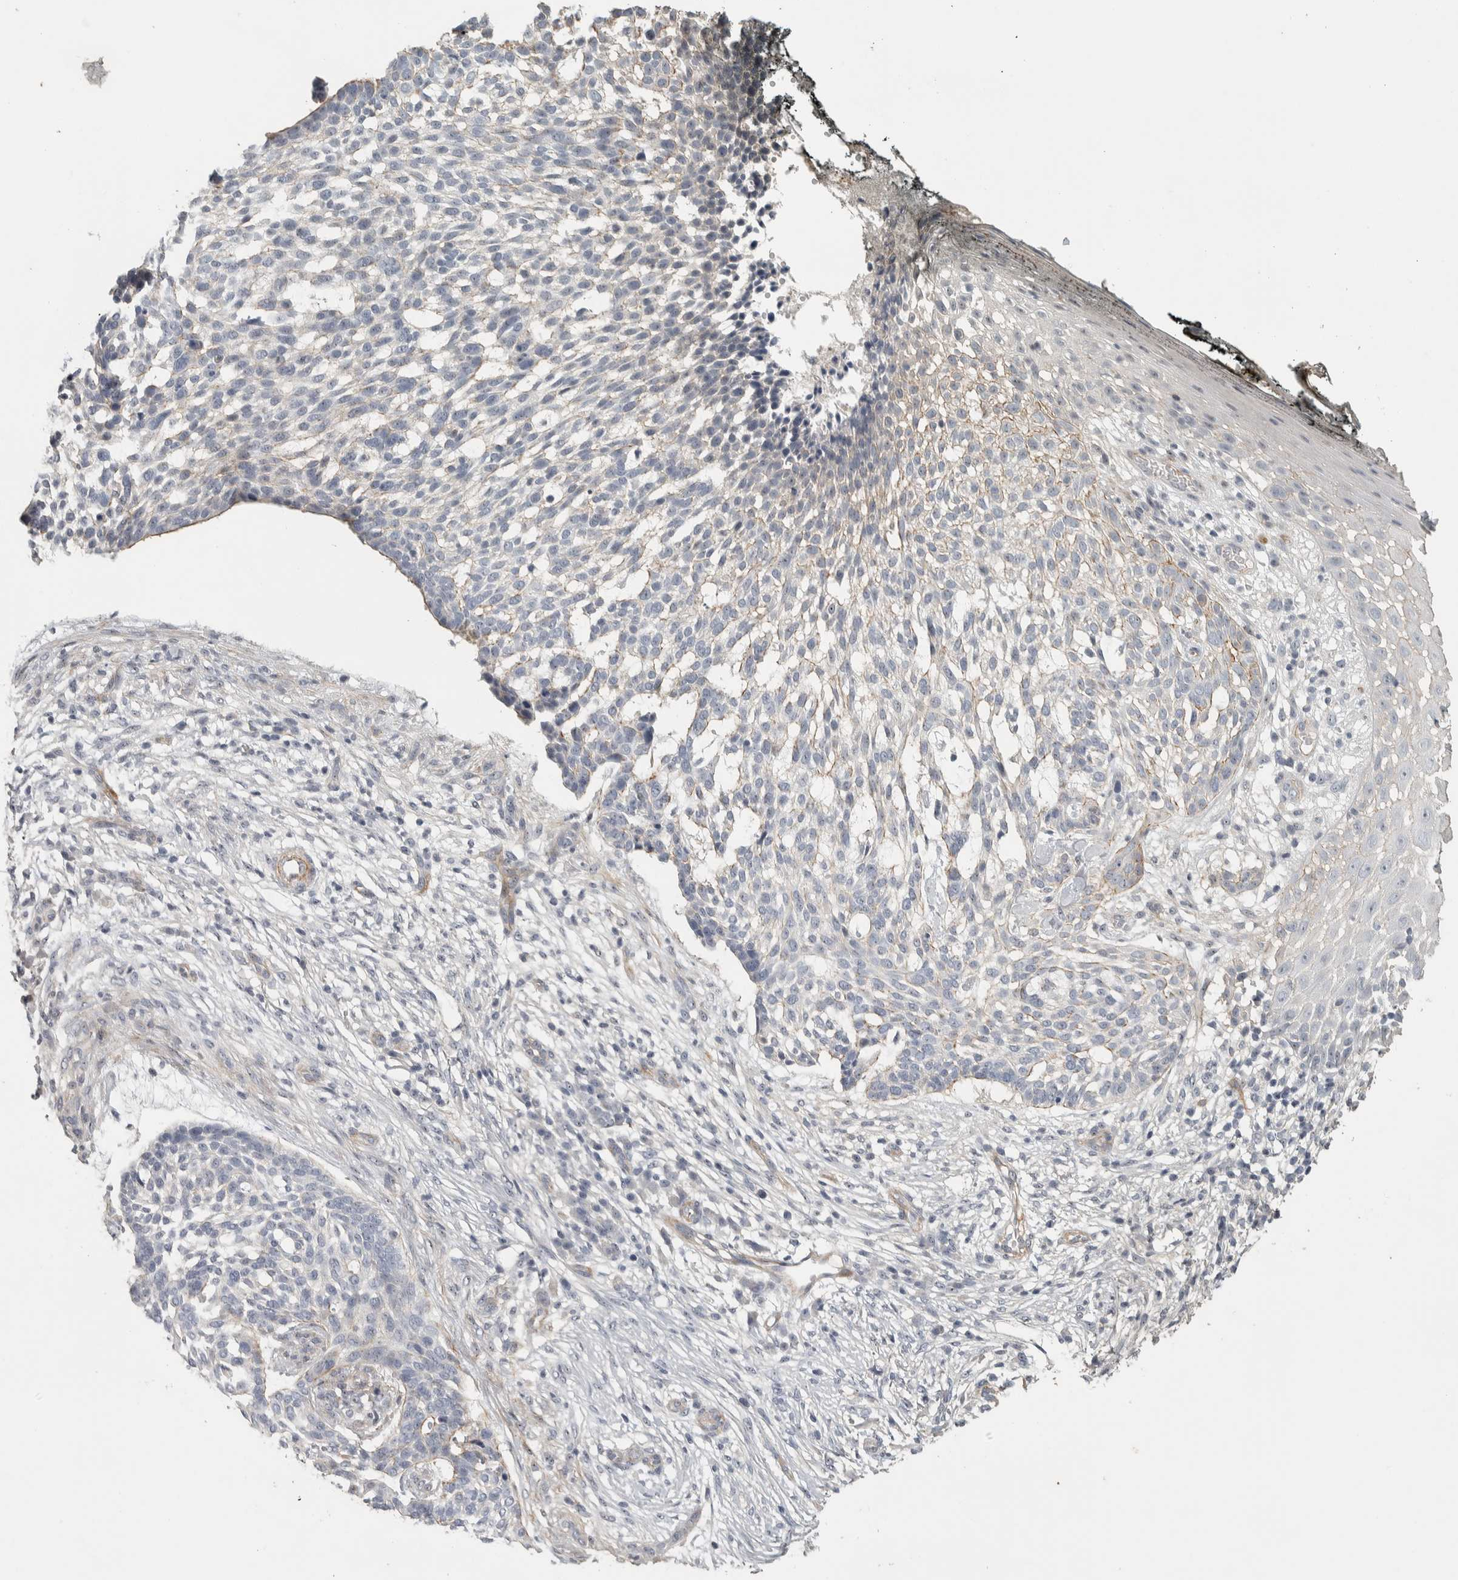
{"staining": {"intensity": "weak", "quantity": "<25%", "location": "cytoplasmic/membranous"}, "tissue": "skin cancer", "cell_type": "Tumor cells", "image_type": "cancer", "snomed": [{"axis": "morphology", "description": "Basal cell carcinoma"}, {"axis": "topography", "description": "Skin"}], "caption": "Tumor cells show no significant expression in basal cell carcinoma (skin).", "gene": "DCAF10", "patient": {"sex": "female", "age": 64}}